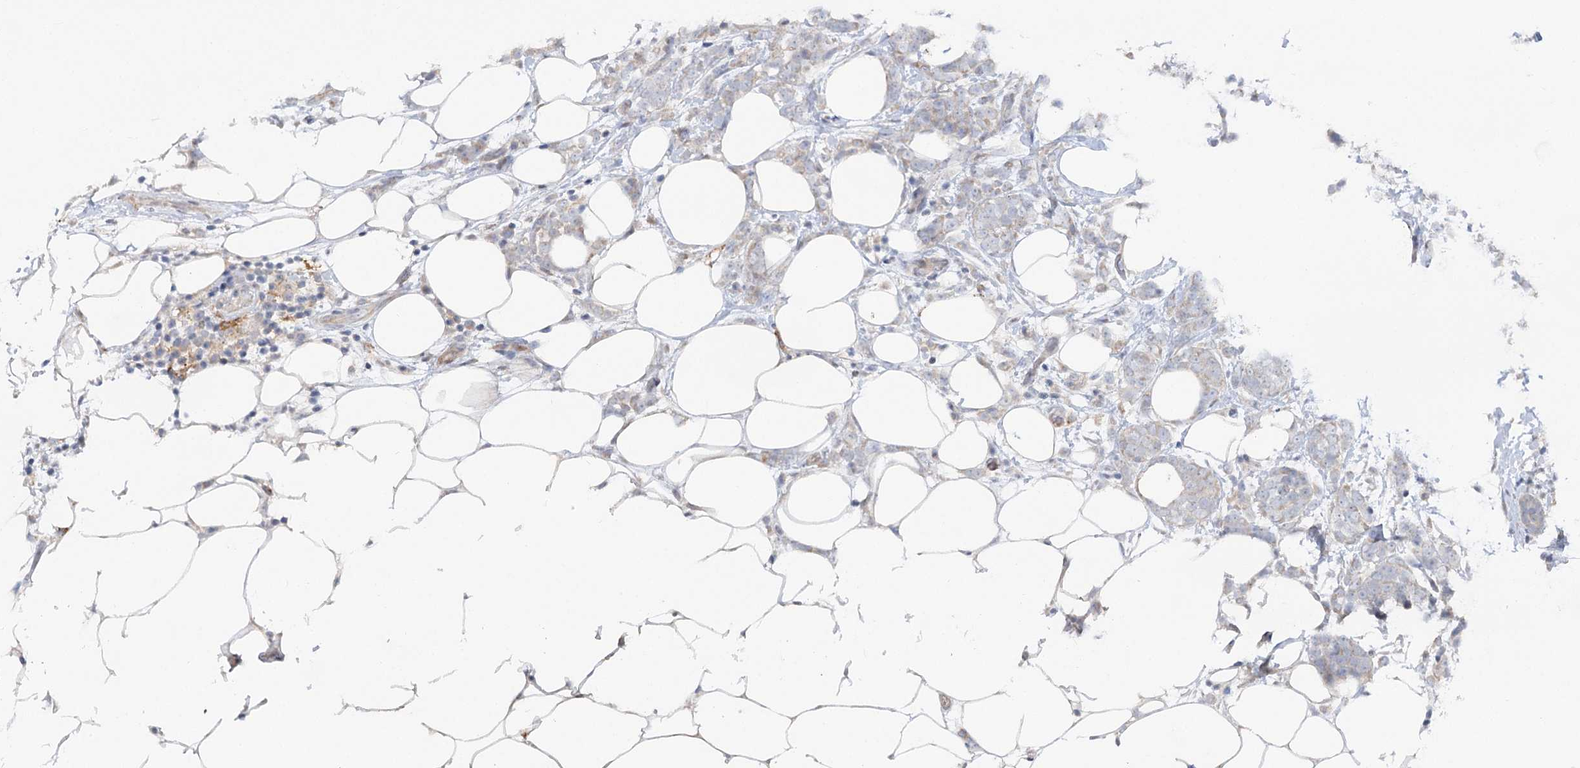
{"staining": {"intensity": "weak", "quantity": "<25%", "location": "cytoplasmic/membranous"}, "tissue": "breast cancer", "cell_type": "Tumor cells", "image_type": "cancer", "snomed": [{"axis": "morphology", "description": "Lobular carcinoma"}, {"axis": "topography", "description": "Breast"}], "caption": "DAB immunohistochemical staining of human breast lobular carcinoma displays no significant staining in tumor cells.", "gene": "SCN11A", "patient": {"sex": "female", "age": 58}}